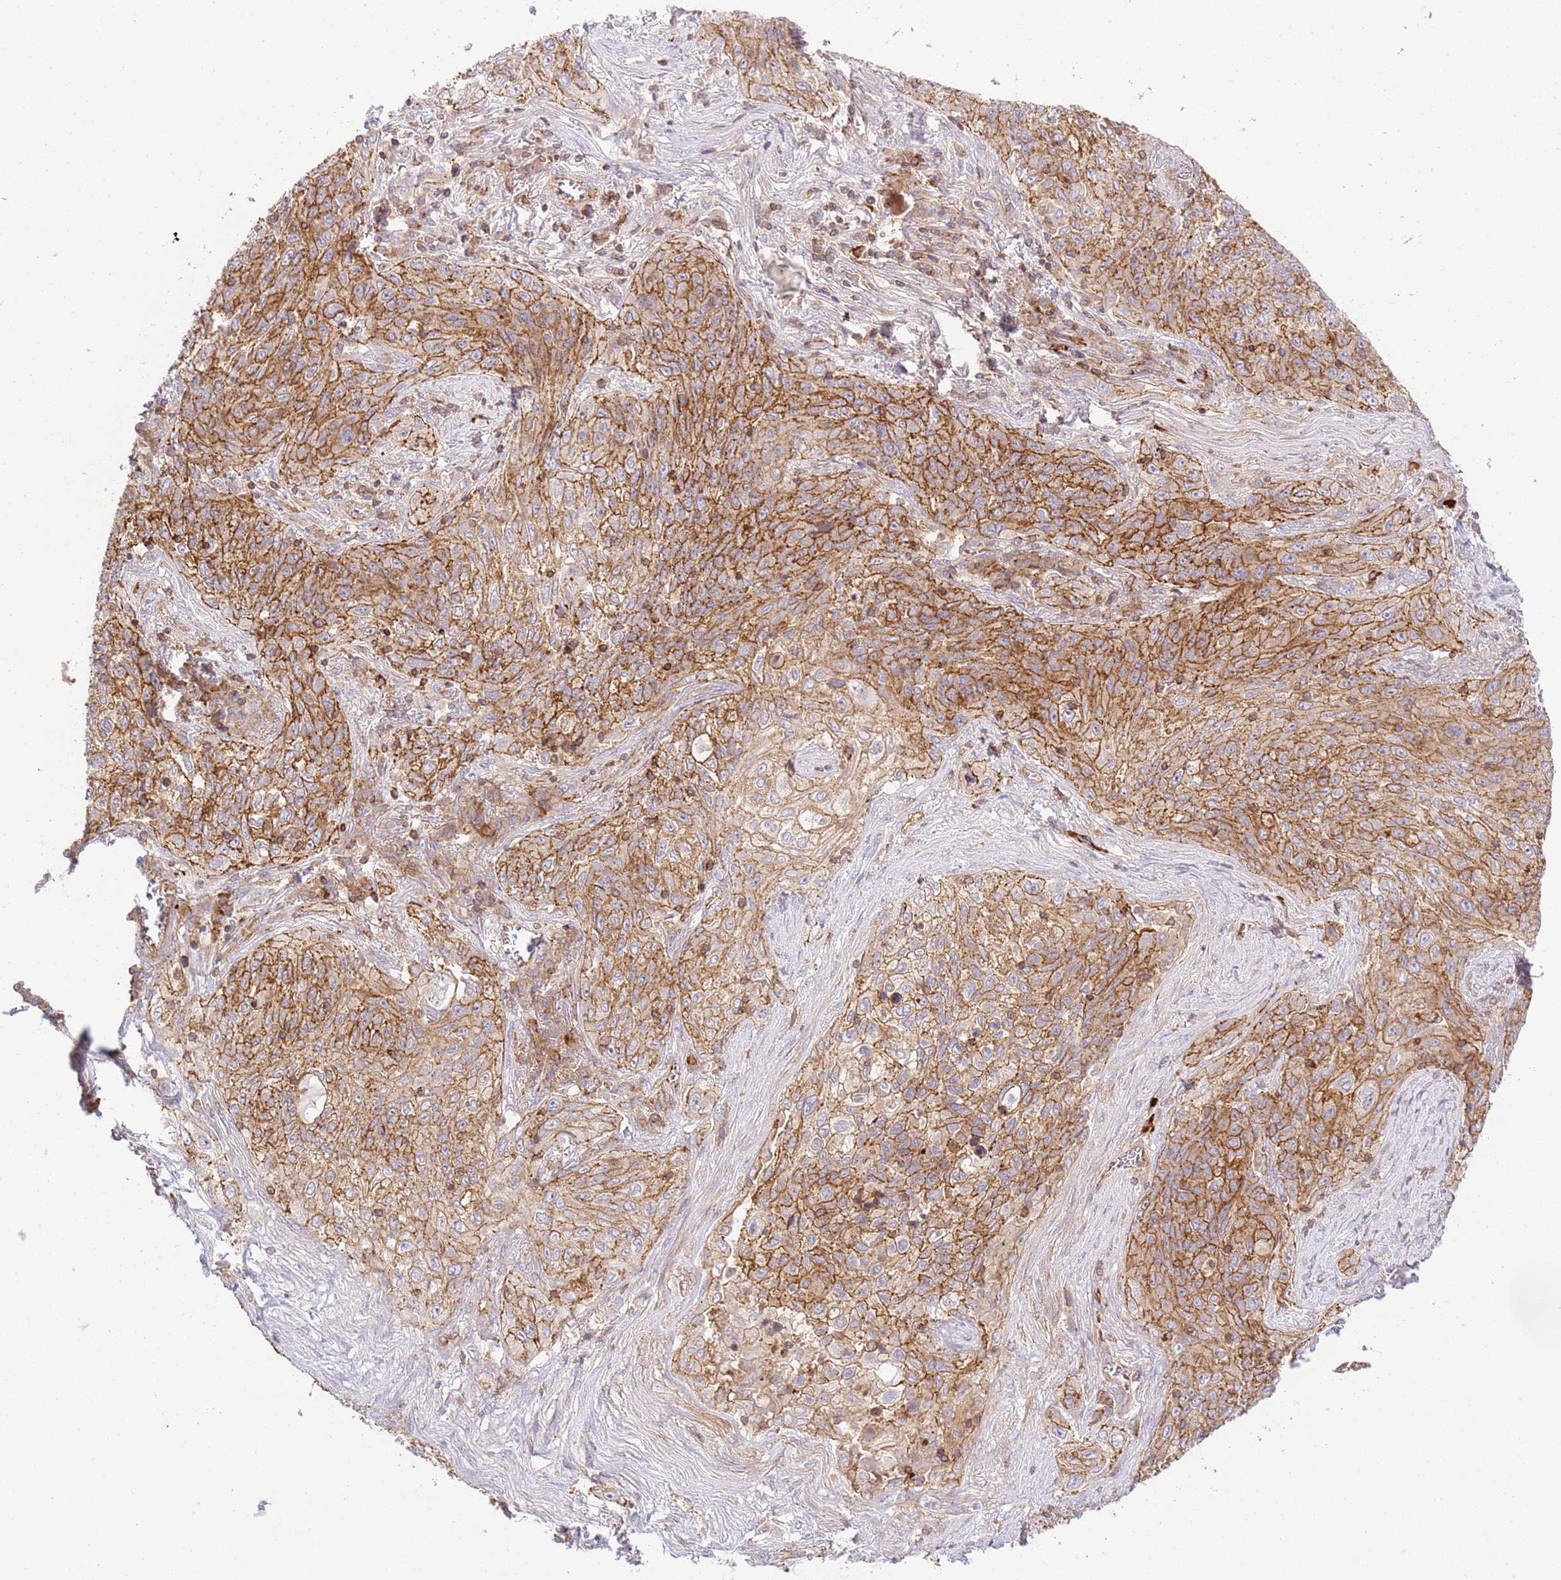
{"staining": {"intensity": "moderate", "quantity": ">75%", "location": "cytoplasmic/membranous"}, "tissue": "lung cancer", "cell_type": "Tumor cells", "image_type": "cancer", "snomed": [{"axis": "morphology", "description": "Squamous cell carcinoma, NOS"}, {"axis": "topography", "description": "Lung"}], "caption": "This is an image of immunohistochemistry staining of lung cancer (squamous cell carcinoma), which shows moderate staining in the cytoplasmic/membranous of tumor cells.", "gene": "EFCAB8", "patient": {"sex": "female", "age": 69}}